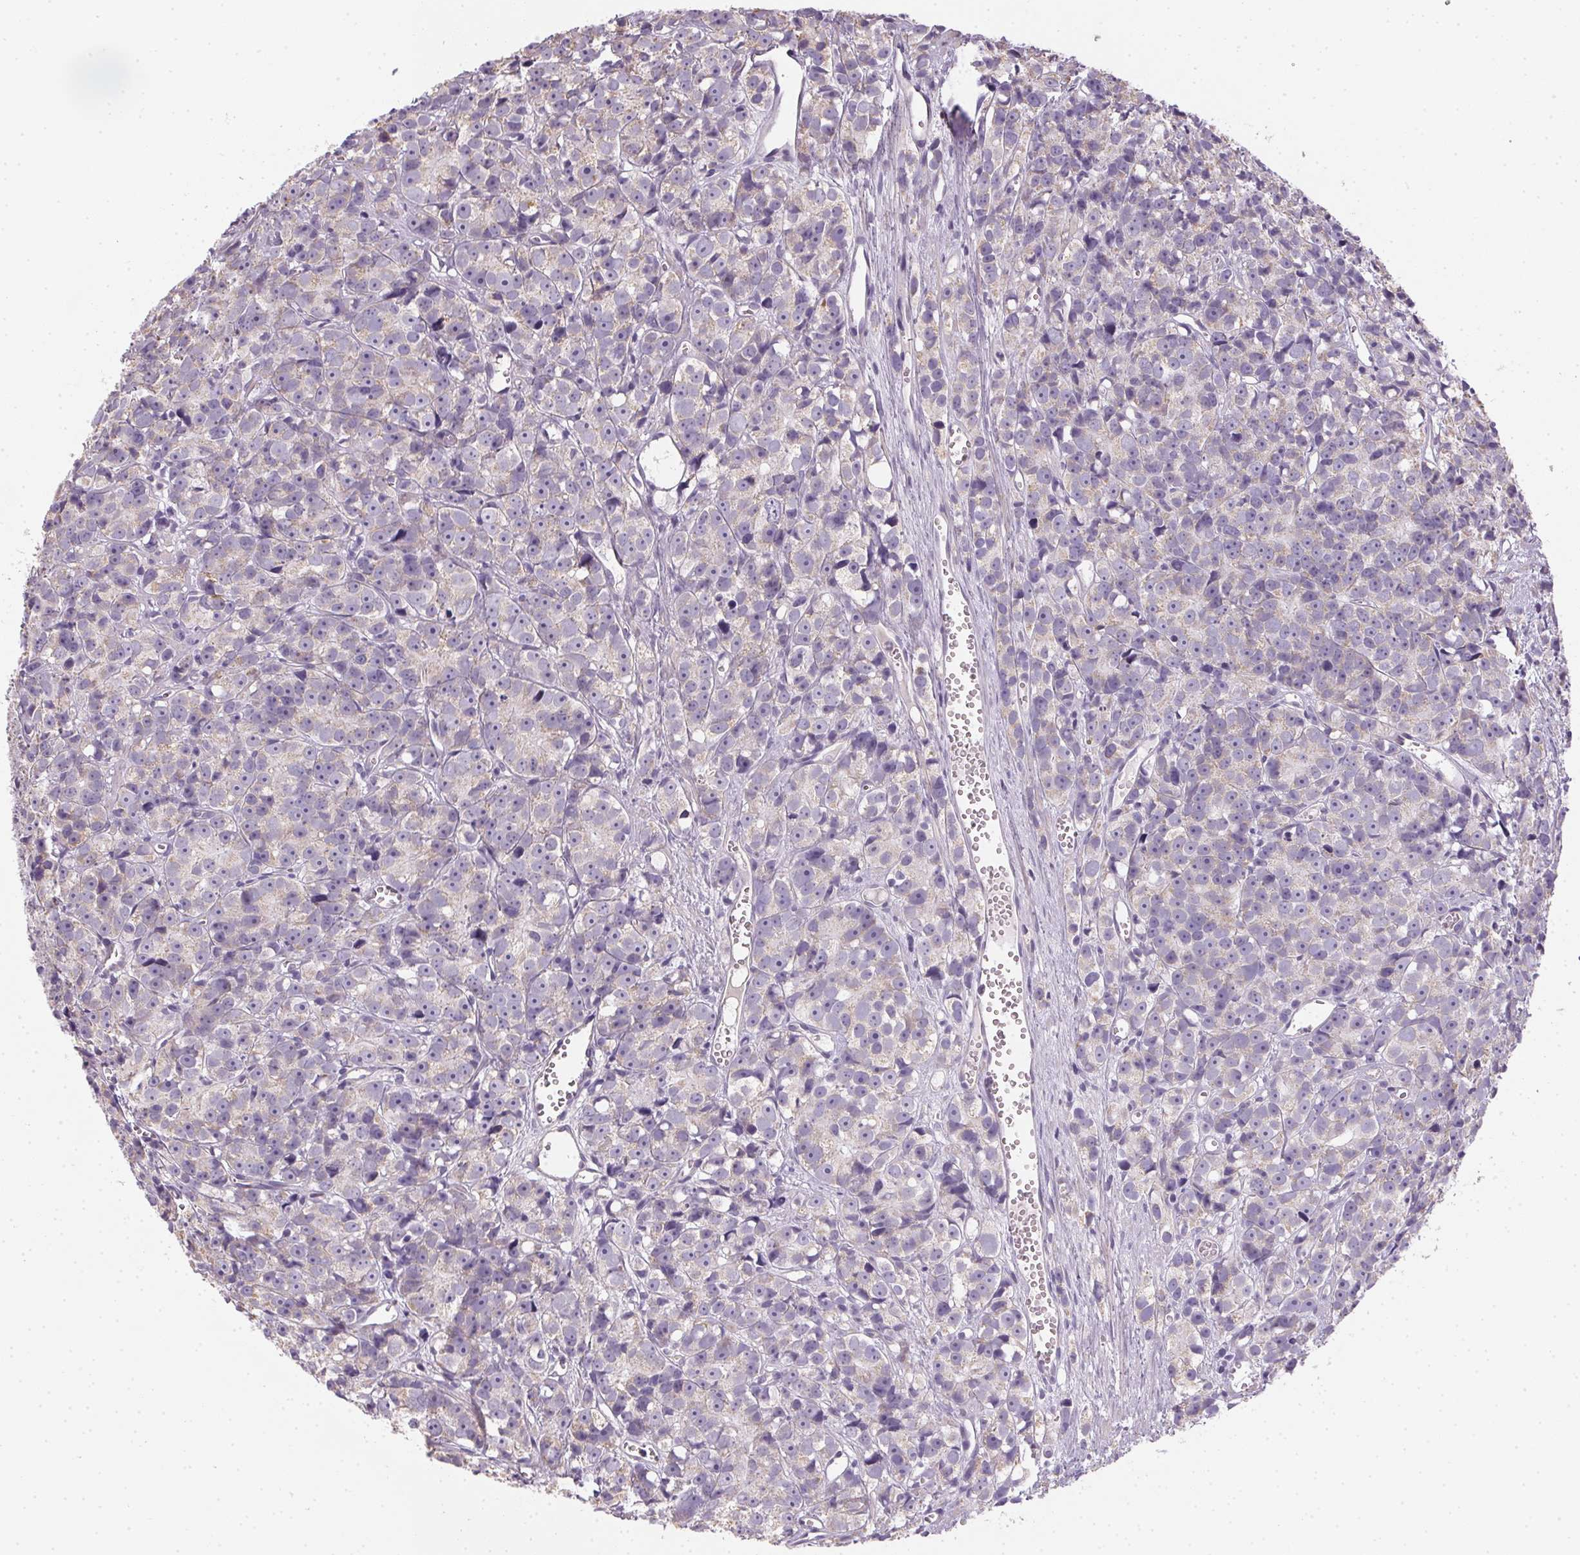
{"staining": {"intensity": "weak", "quantity": "<25%", "location": "cytoplasmic/membranous"}, "tissue": "prostate cancer", "cell_type": "Tumor cells", "image_type": "cancer", "snomed": [{"axis": "morphology", "description": "Adenocarcinoma, High grade"}, {"axis": "topography", "description": "Prostate"}], "caption": "Tumor cells show no significant protein staining in prostate cancer. (Stains: DAB IHC with hematoxylin counter stain, Microscopy: brightfield microscopy at high magnification).", "gene": "SMYD1", "patient": {"sex": "male", "age": 77}}